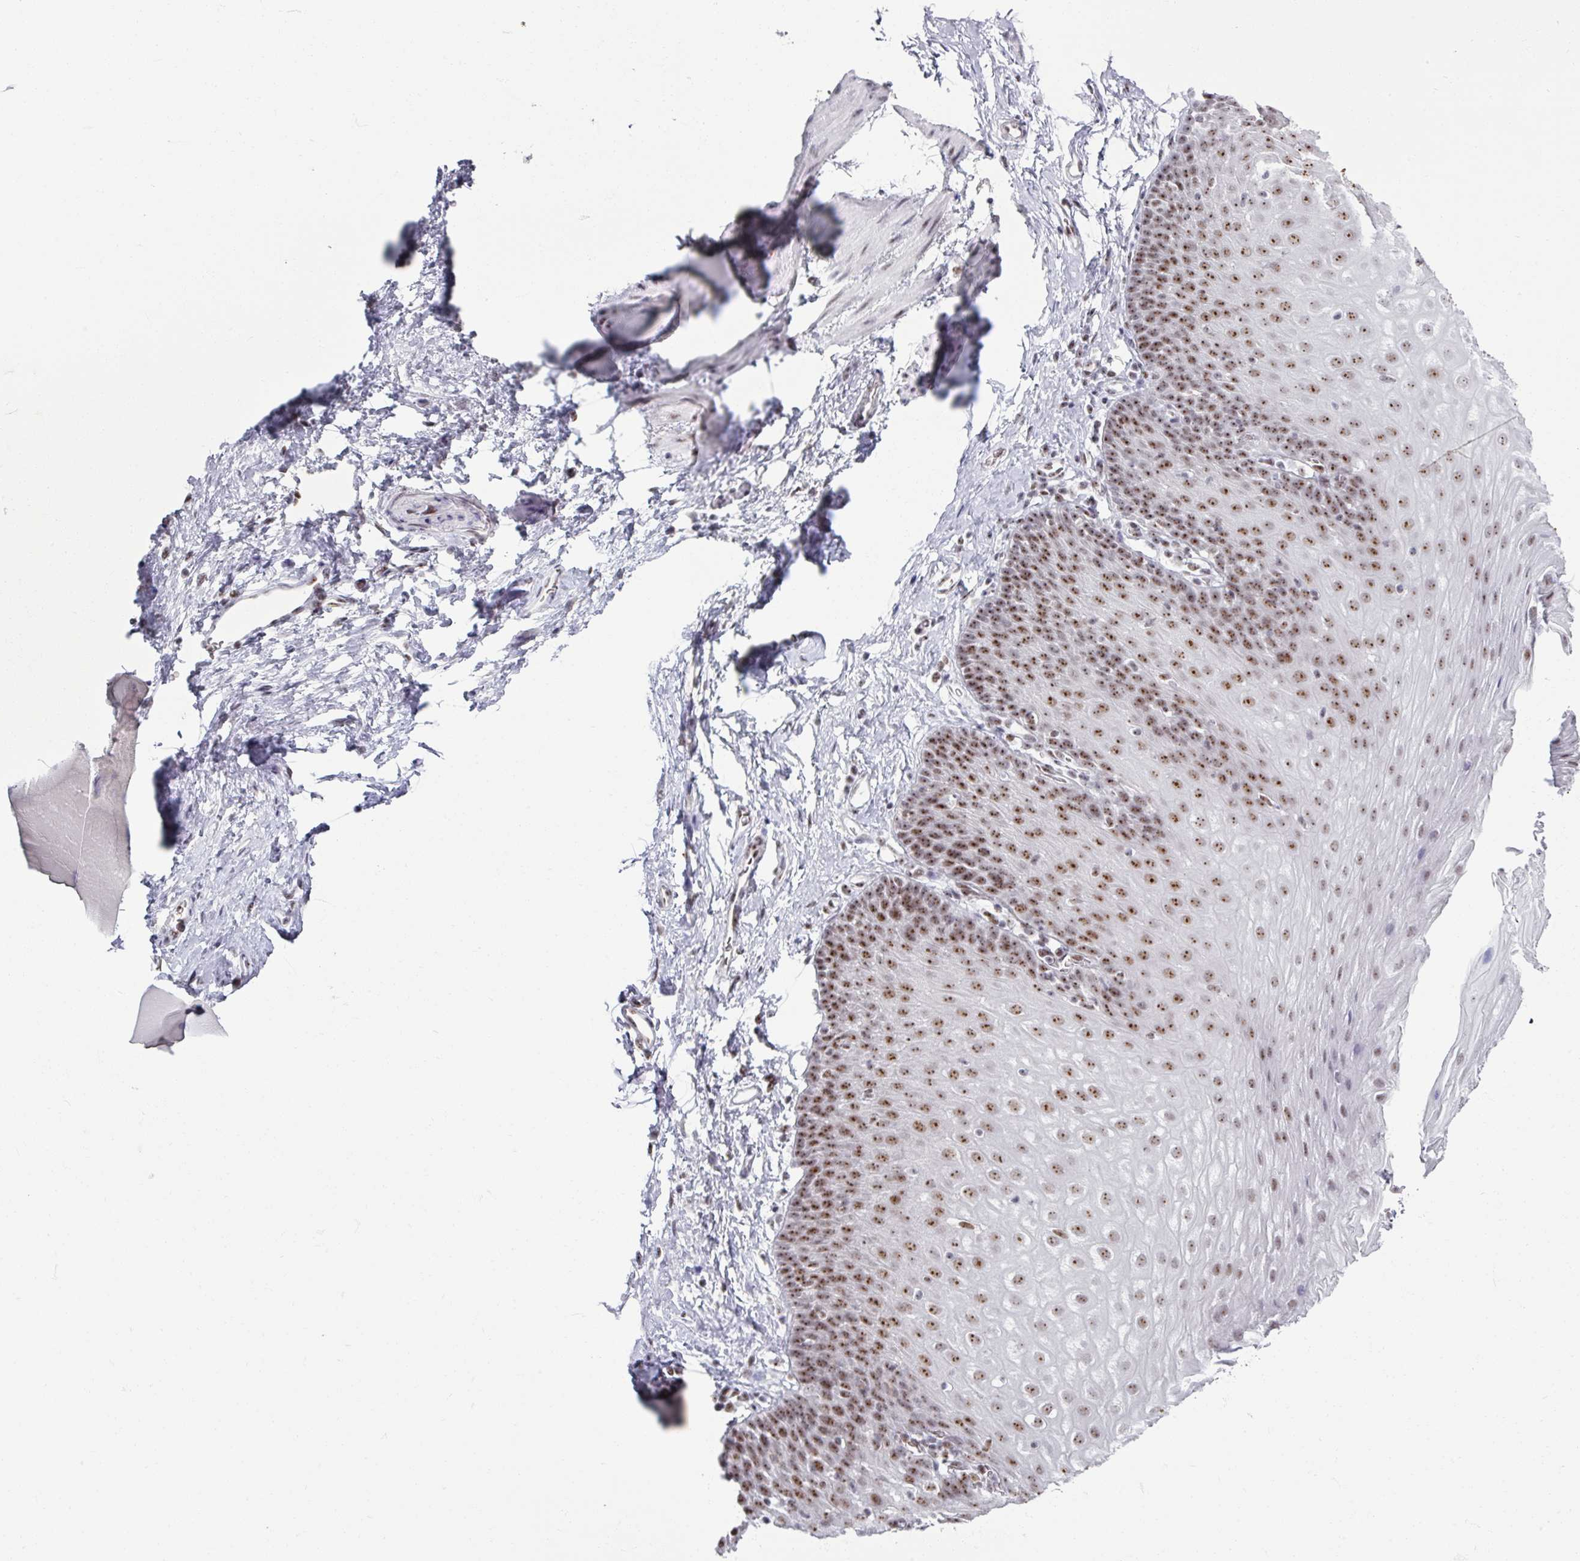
{"staining": {"intensity": "strong", "quantity": ">75%", "location": "nuclear"}, "tissue": "esophagus", "cell_type": "Squamous epithelial cells", "image_type": "normal", "snomed": [{"axis": "morphology", "description": "Normal tissue, NOS"}, {"axis": "topography", "description": "Esophagus"}], "caption": "A high-resolution histopathology image shows IHC staining of unremarkable esophagus, which demonstrates strong nuclear staining in approximately >75% of squamous epithelial cells.", "gene": "ADAR", "patient": {"sex": "female", "age": 61}}